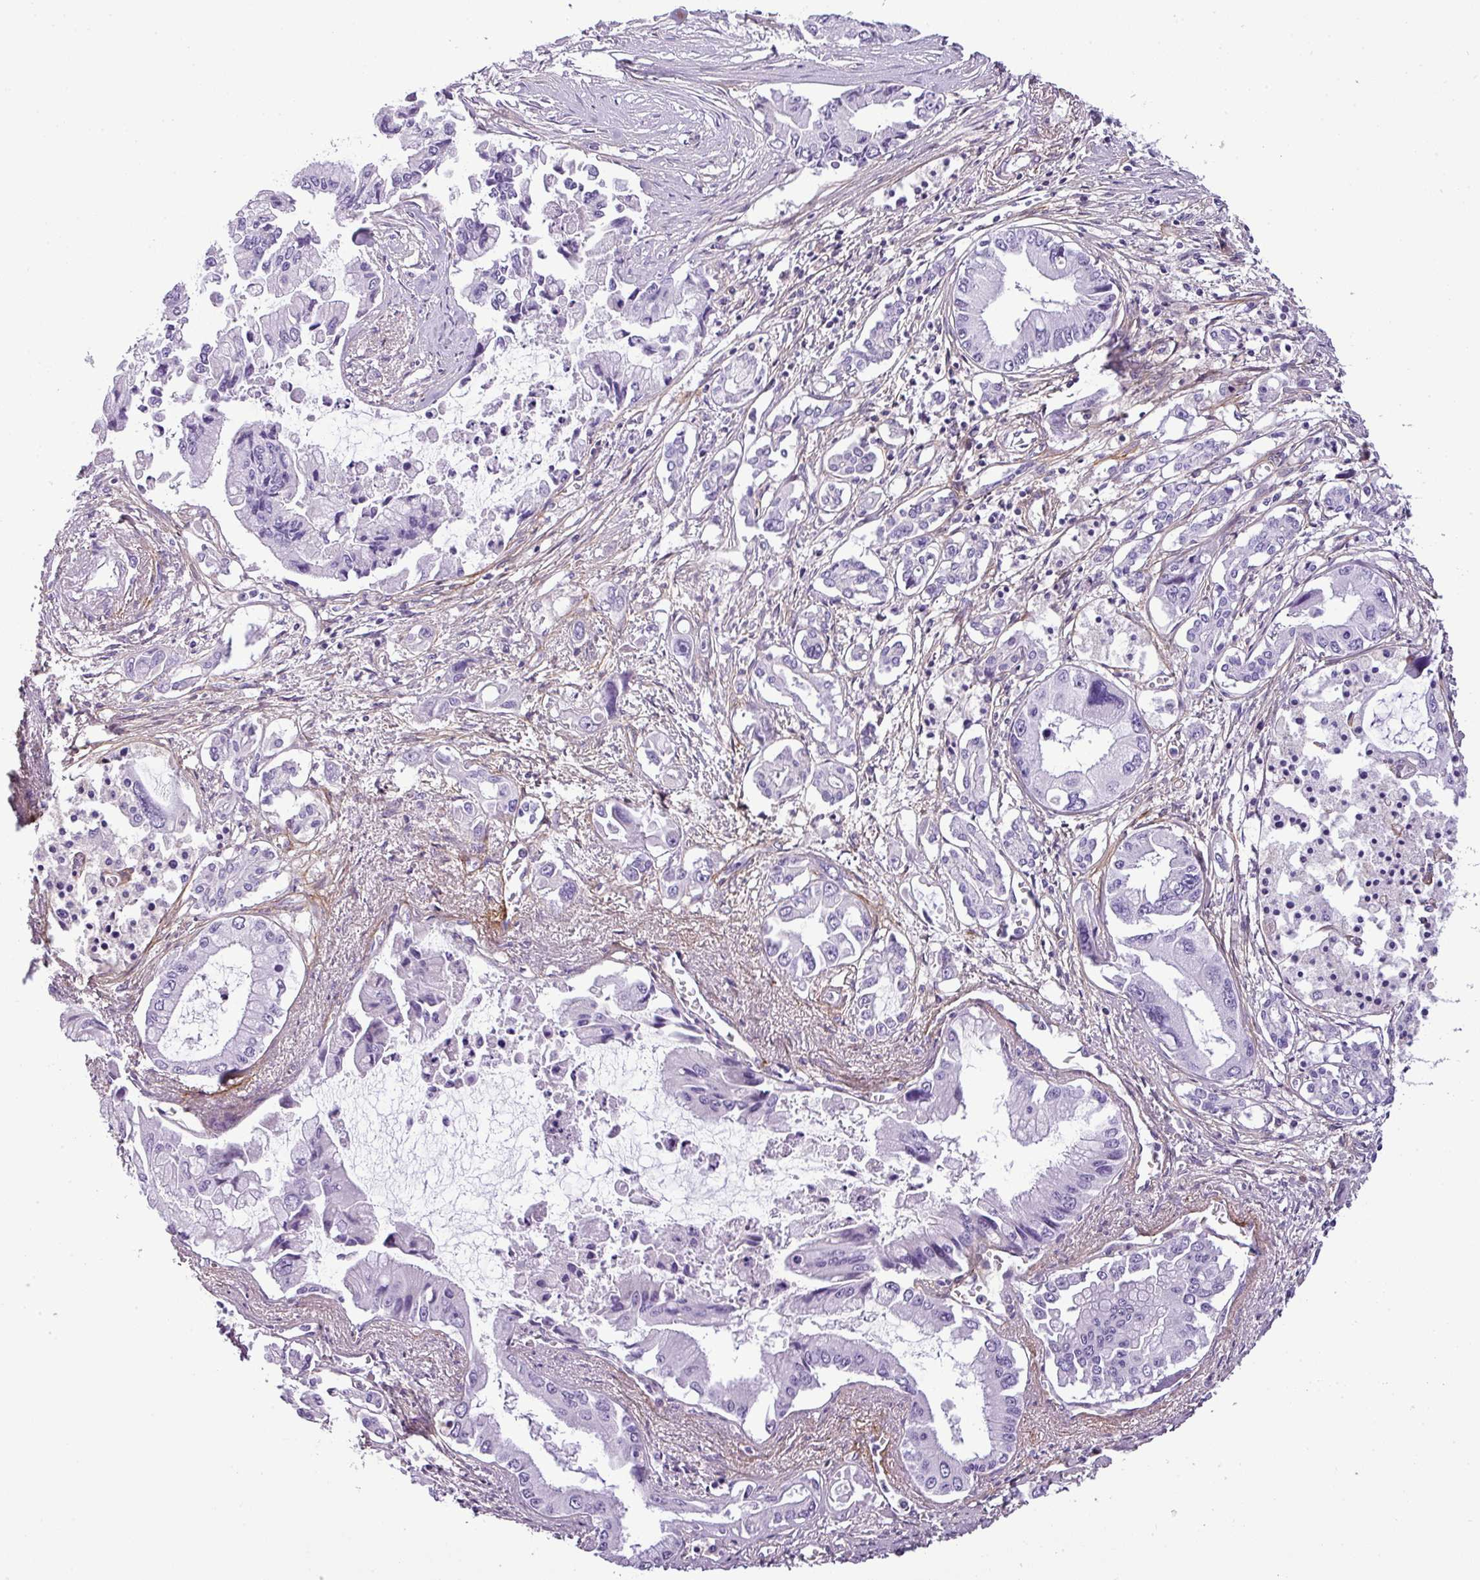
{"staining": {"intensity": "negative", "quantity": "none", "location": "none"}, "tissue": "pancreatic cancer", "cell_type": "Tumor cells", "image_type": "cancer", "snomed": [{"axis": "morphology", "description": "Adenocarcinoma, NOS"}, {"axis": "topography", "description": "Pancreas"}], "caption": "High power microscopy image of an immunohistochemistry image of pancreatic adenocarcinoma, revealing no significant expression in tumor cells. The staining was performed using DAB (3,3'-diaminobenzidine) to visualize the protein expression in brown, while the nuclei were stained in blue with hematoxylin (Magnification: 20x).", "gene": "PARD6G", "patient": {"sex": "male", "age": 84}}